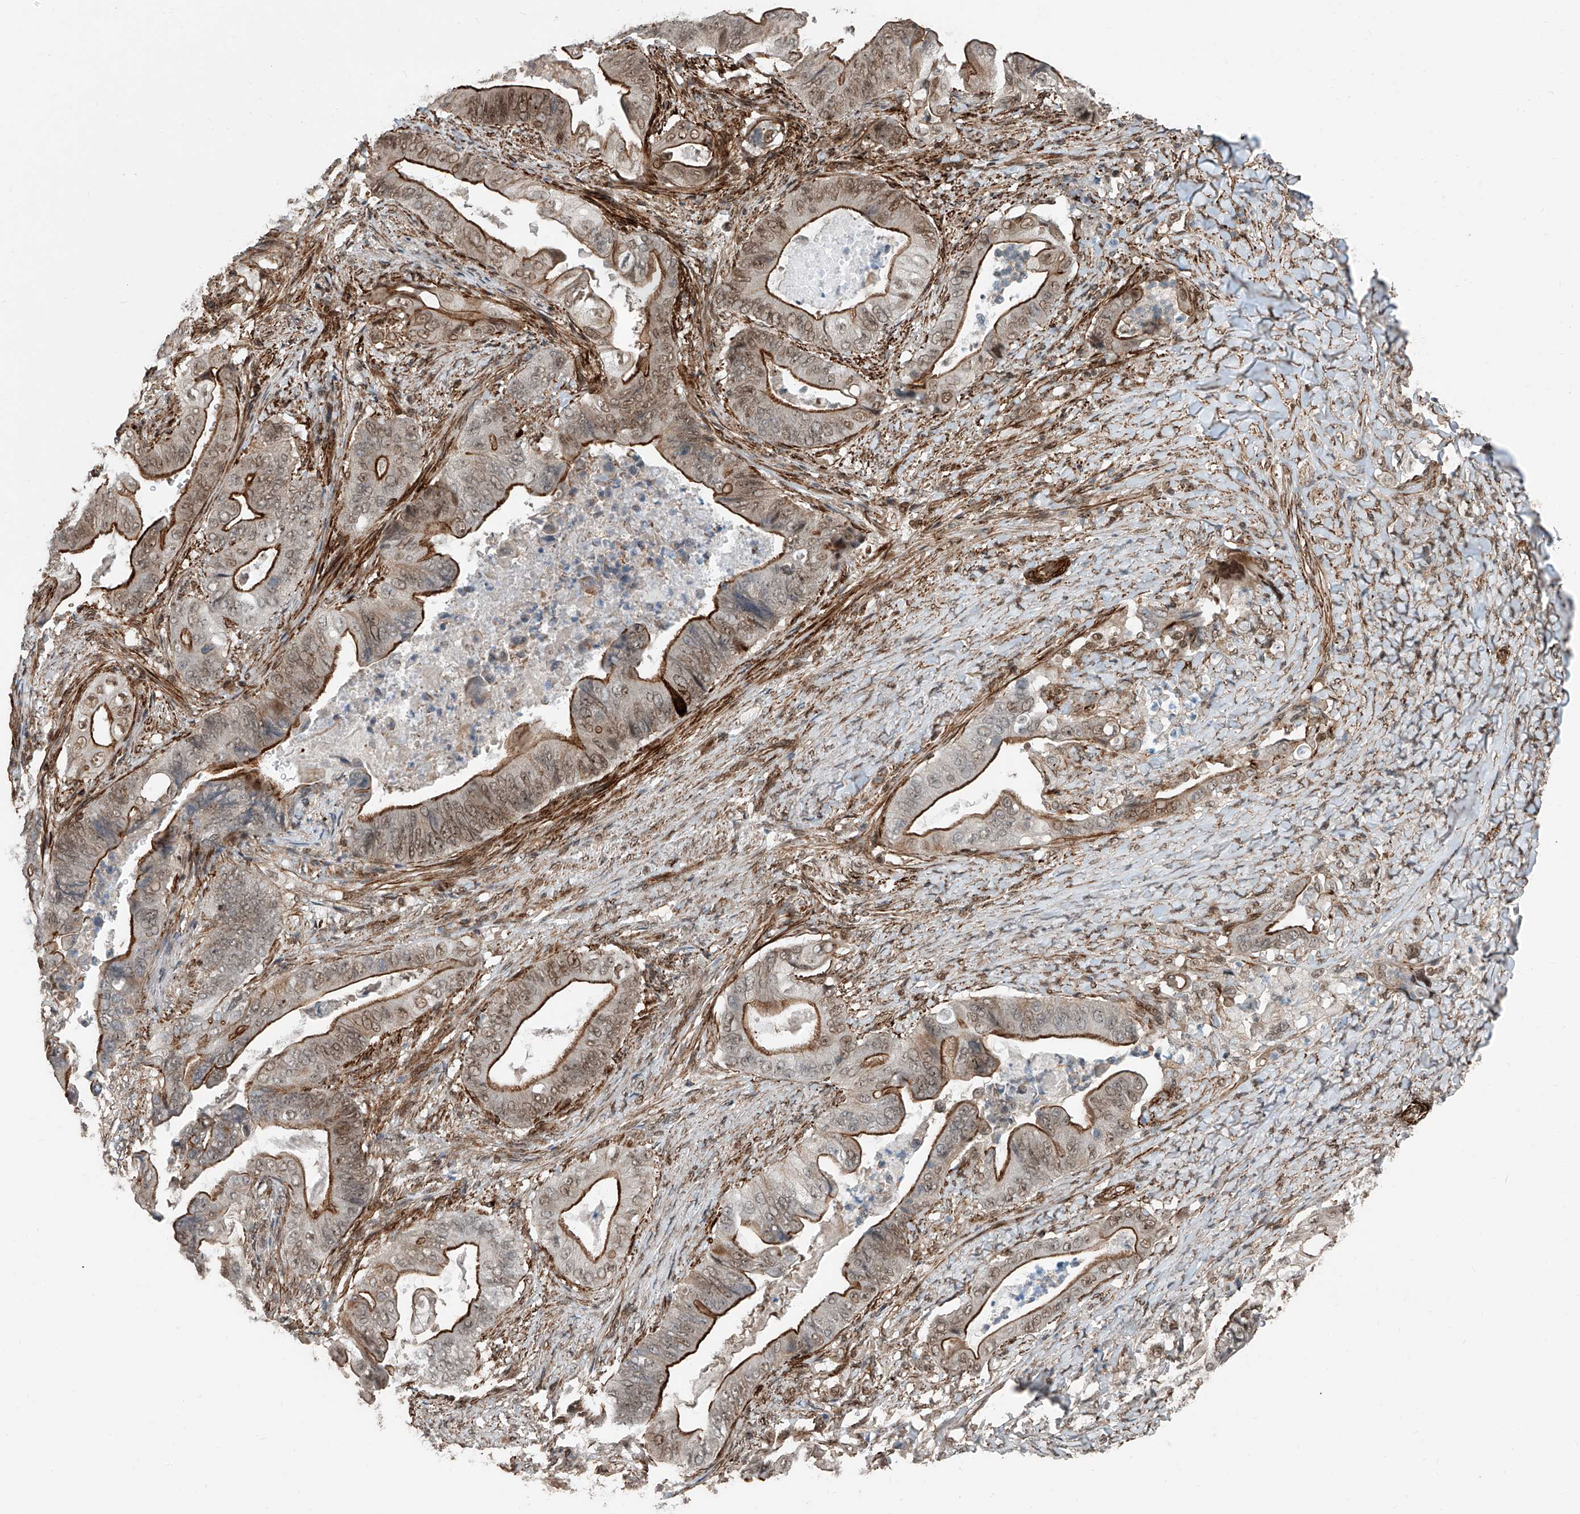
{"staining": {"intensity": "moderate", "quantity": "25%-75%", "location": "cytoplasmic/membranous,nuclear"}, "tissue": "stomach cancer", "cell_type": "Tumor cells", "image_type": "cancer", "snomed": [{"axis": "morphology", "description": "Adenocarcinoma, NOS"}, {"axis": "topography", "description": "Stomach"}], "caption": "Approximately 25%-75% of tumor cells in stomach cancer reveal moderate cytoplasmic/membranous and nuclear protein staining as visualized by brown immunohistochemical staining.", "gene": "SDE2", "patient": {"sex": "female", "age": 73}}